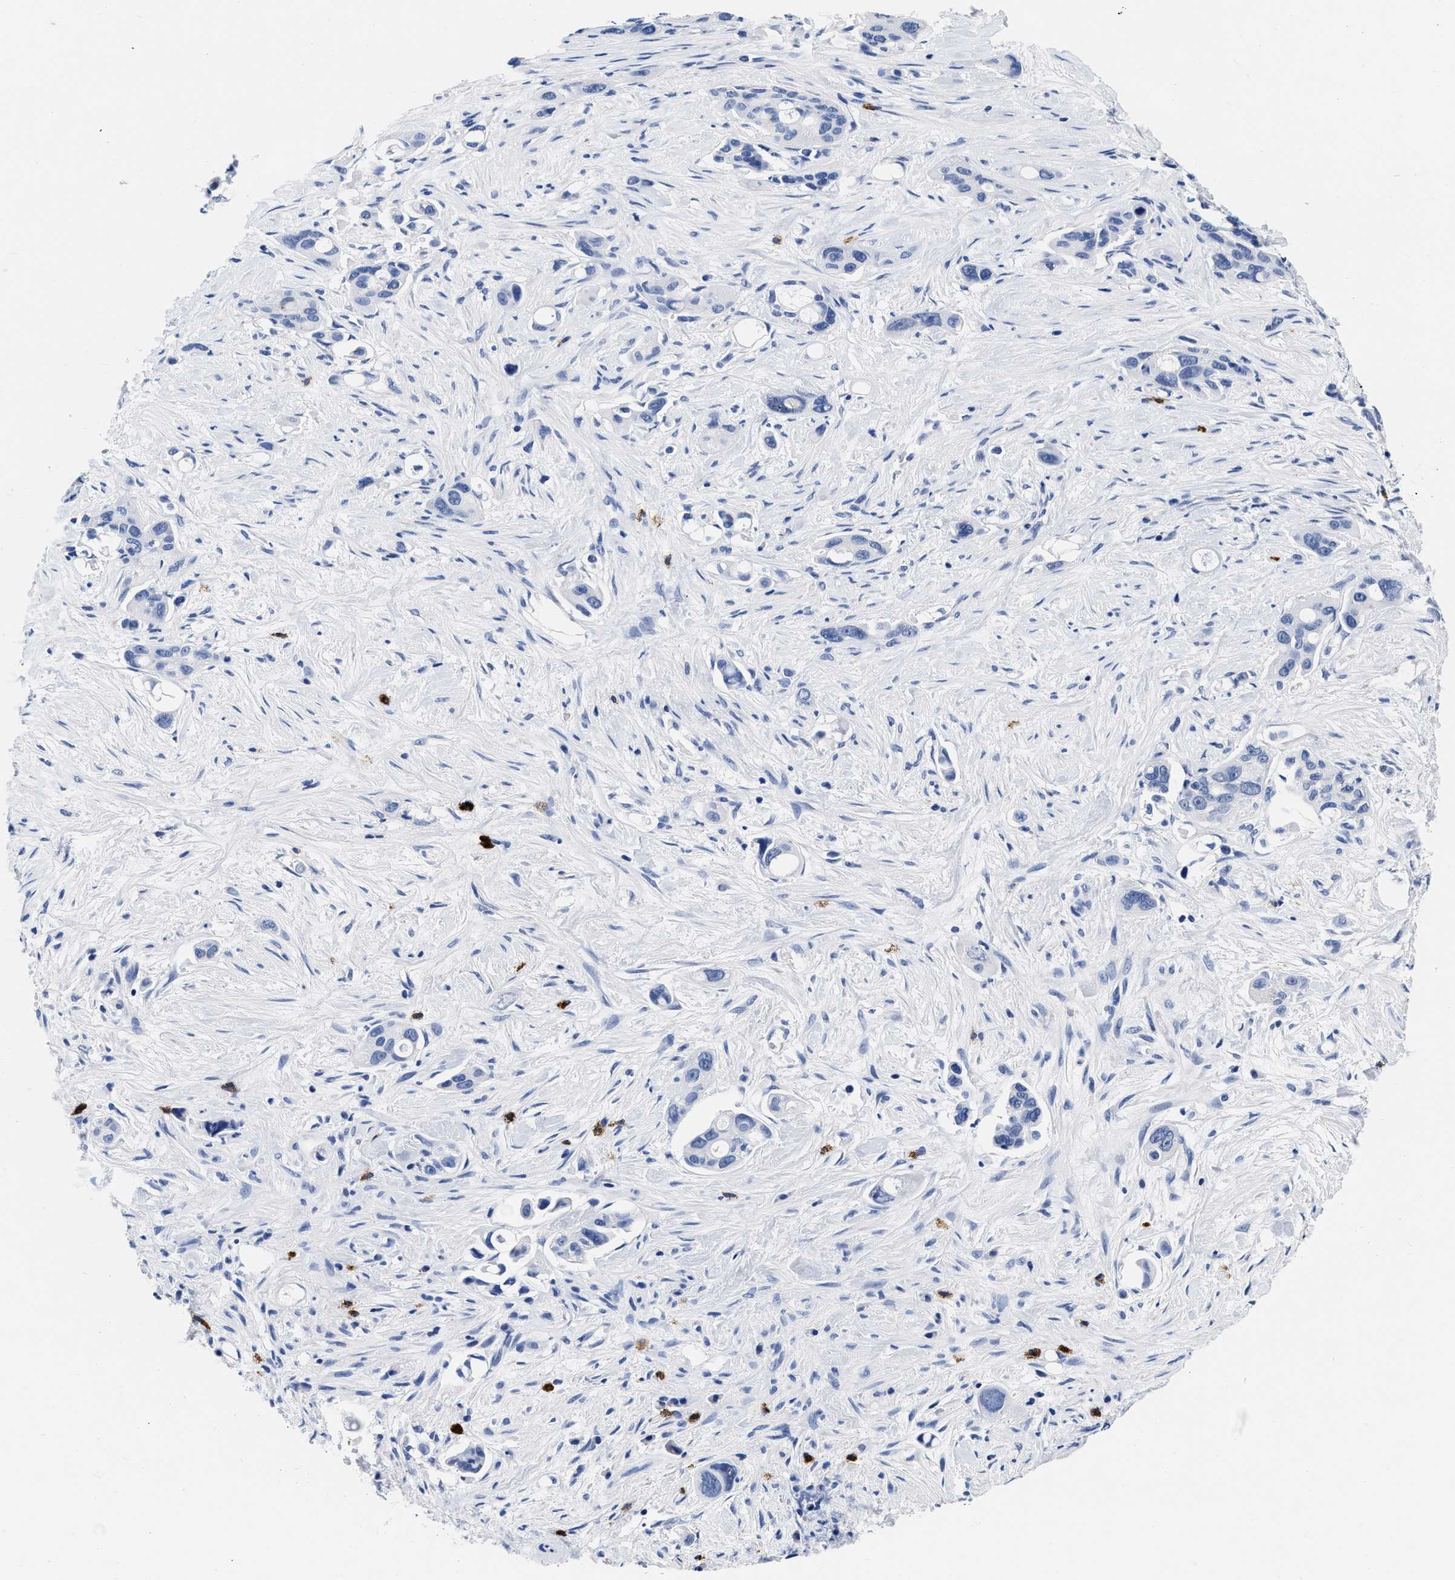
{"staining": {"intensity": "negative", "quantity": "none", "location": "none"}, "tissue": "pancreatic cancer", "cell_type": "Tumor cells", "image_type": "cancer", "snomed": [{"axis": "morphology", "description": "Adenocarcinoma, NOS"}, {"axis": "topography", "description": "Pancreas"}], "caption": "This is an immunohistochemistry (IHC) micrograph of human pancreatic cancer. There is no staining in tumor cells.", "gene": "CER1", "patient": {"sex": "male", "age": 53}}